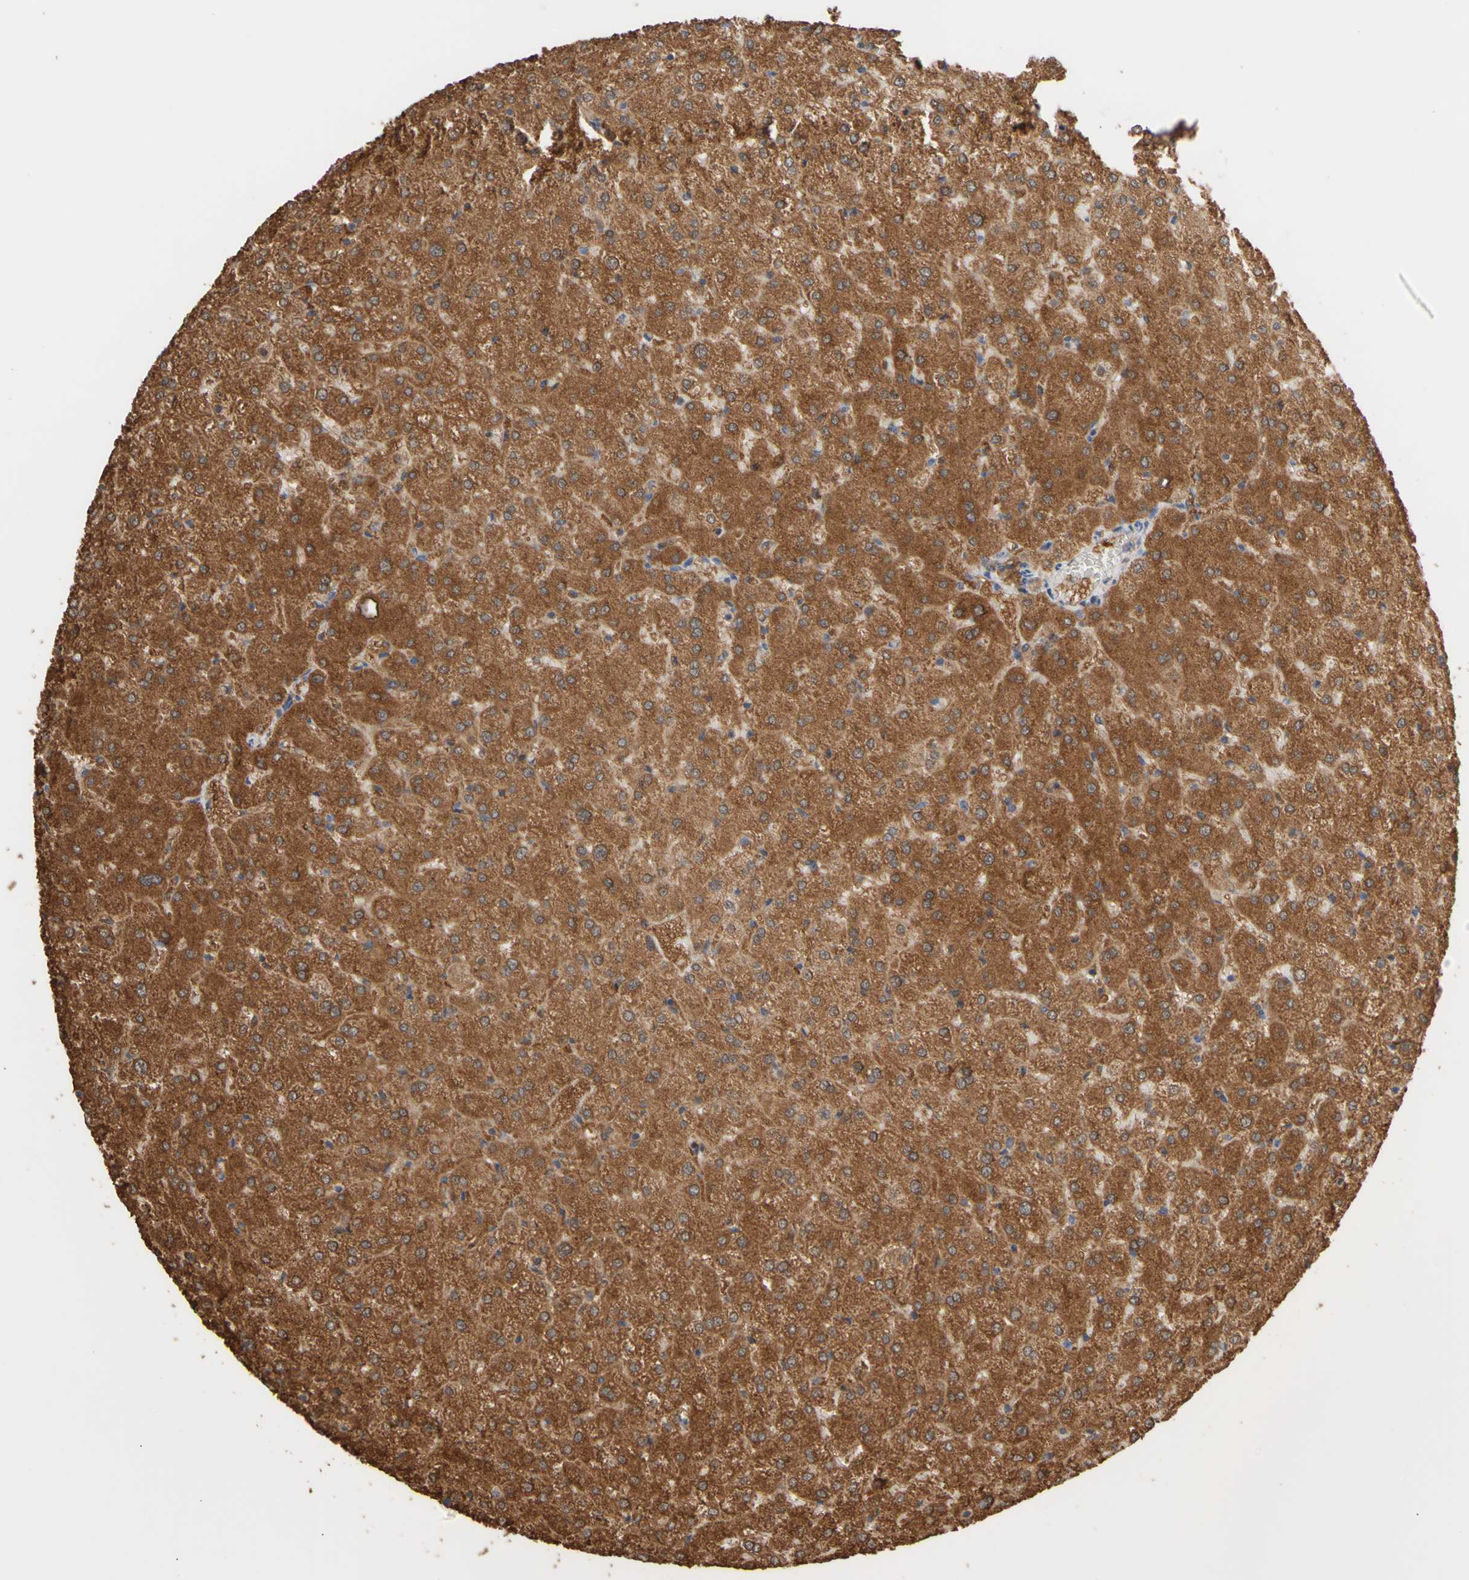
{"staining": {"intensity": "moderate", "quantity": ">75%", "location": "cytoplasmic/membranous"}, "tissue": "liver", "cell_type": "Cholangiocytes", "image_type": "normal", "snomed": [{"axis": "morphology", "description": "Normal tissue, NOS"}, {"axis": "topography", "description": "Liver"}], "caption": "Moderate cytoplasmic/membranous positivity for a protein is identified in approximately >75% of cholangiocytes of unremarkable liver using immunohistochemistry.", "gene": "ALDH9A1", "patient": {"sex": "female", "age": 32}}